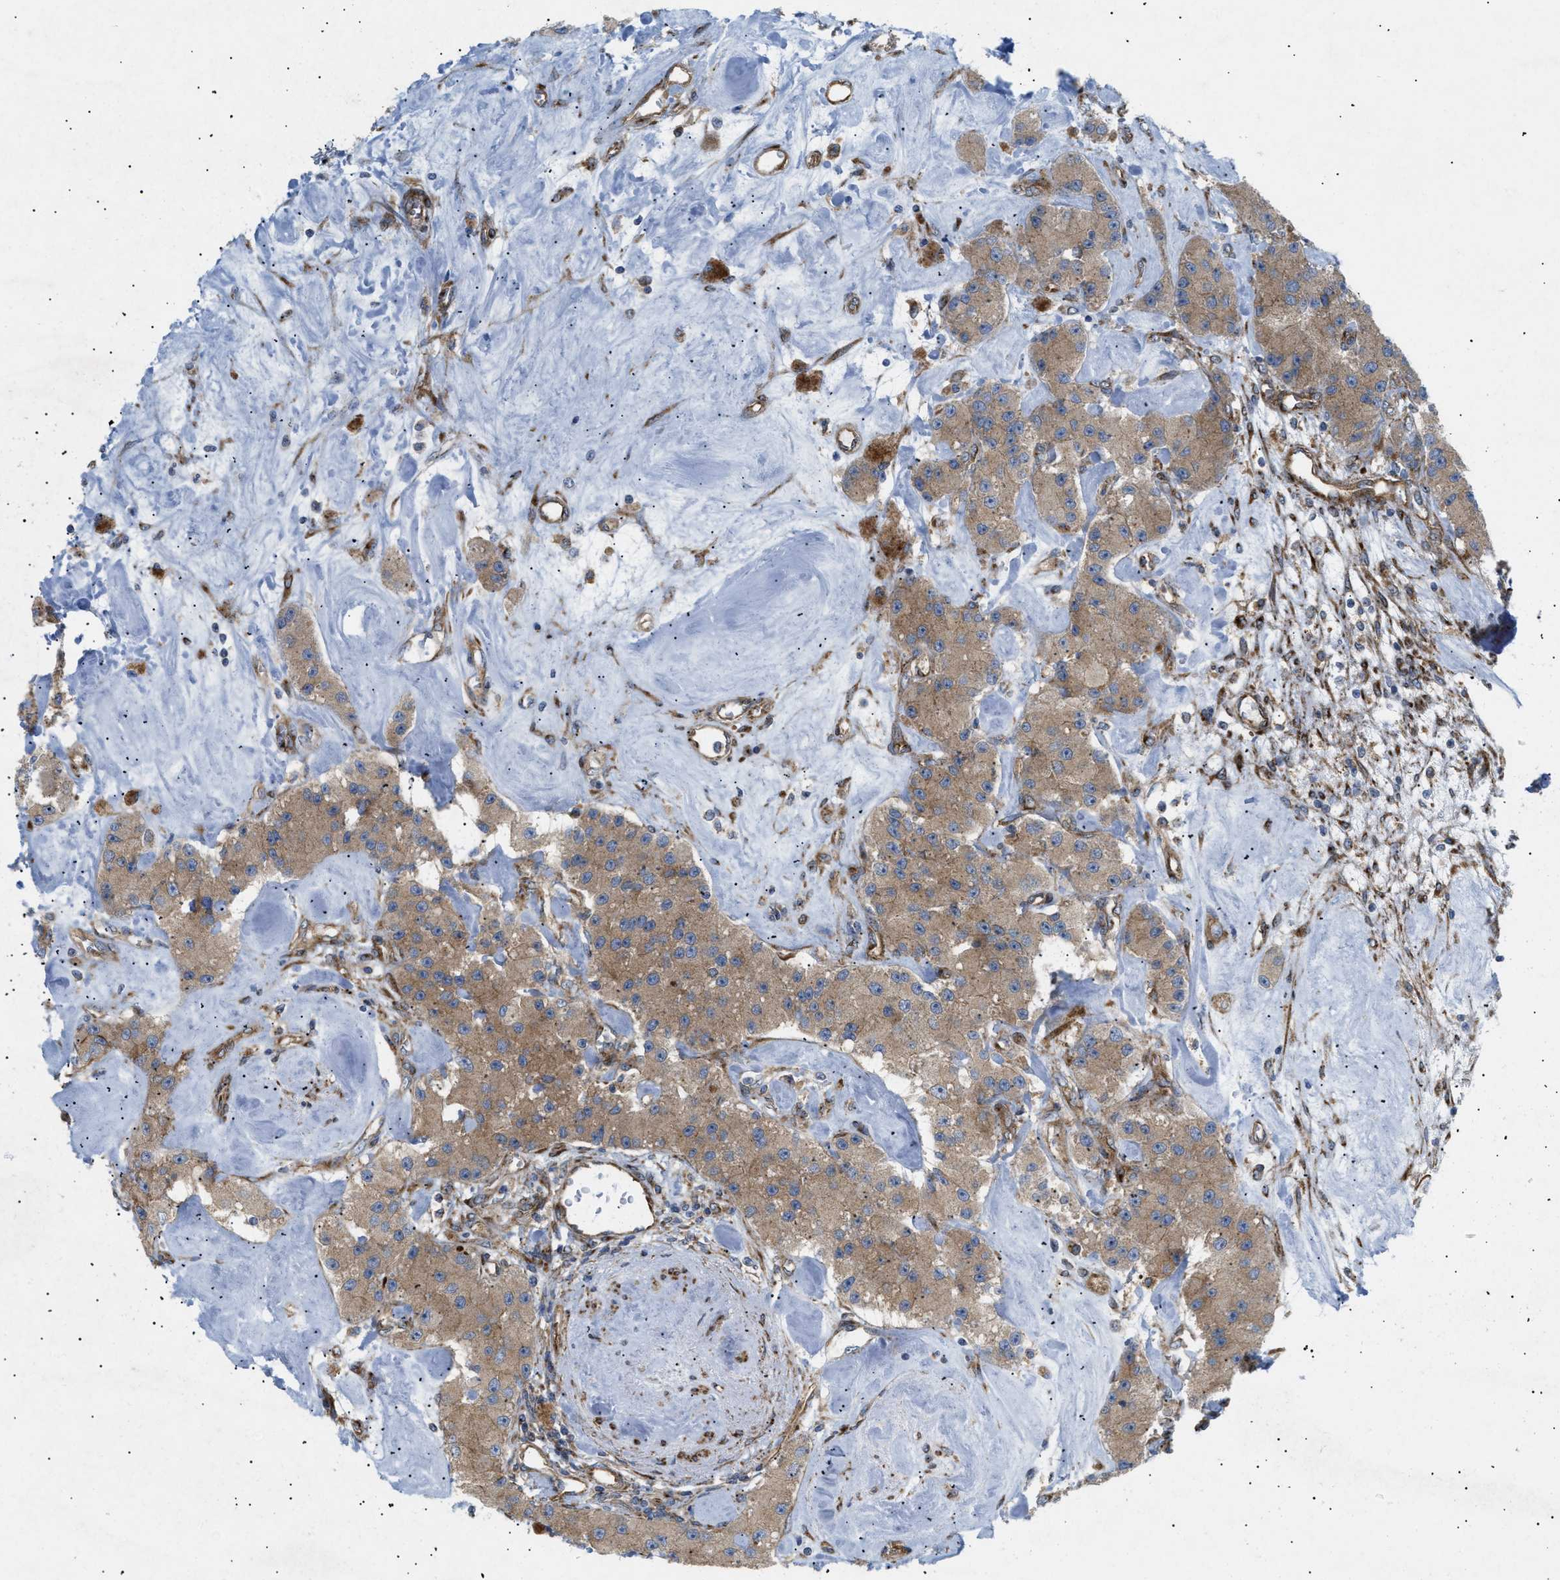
{"staining": {"intensity": "moderate", "quantity": ">75%", "location": "cytoplasmic/membranous"}, "tissue": "carcinoid", "cell_type": "Tumor cells", "image_type": "cancer", "snomed": [{"axis": "morphology", "description": "Carcinoid, malignant, NOS"}, {"axis": "topography", "description": "Pancreas"}], "caption": "The image shows staining of carcinoid (malignant), revealing moderate cytoplasmic/membranous protein positivity (brown color) within tumor cells.", "gene": "DCTN4", "patient": {"sex": "male", "age": 41}}